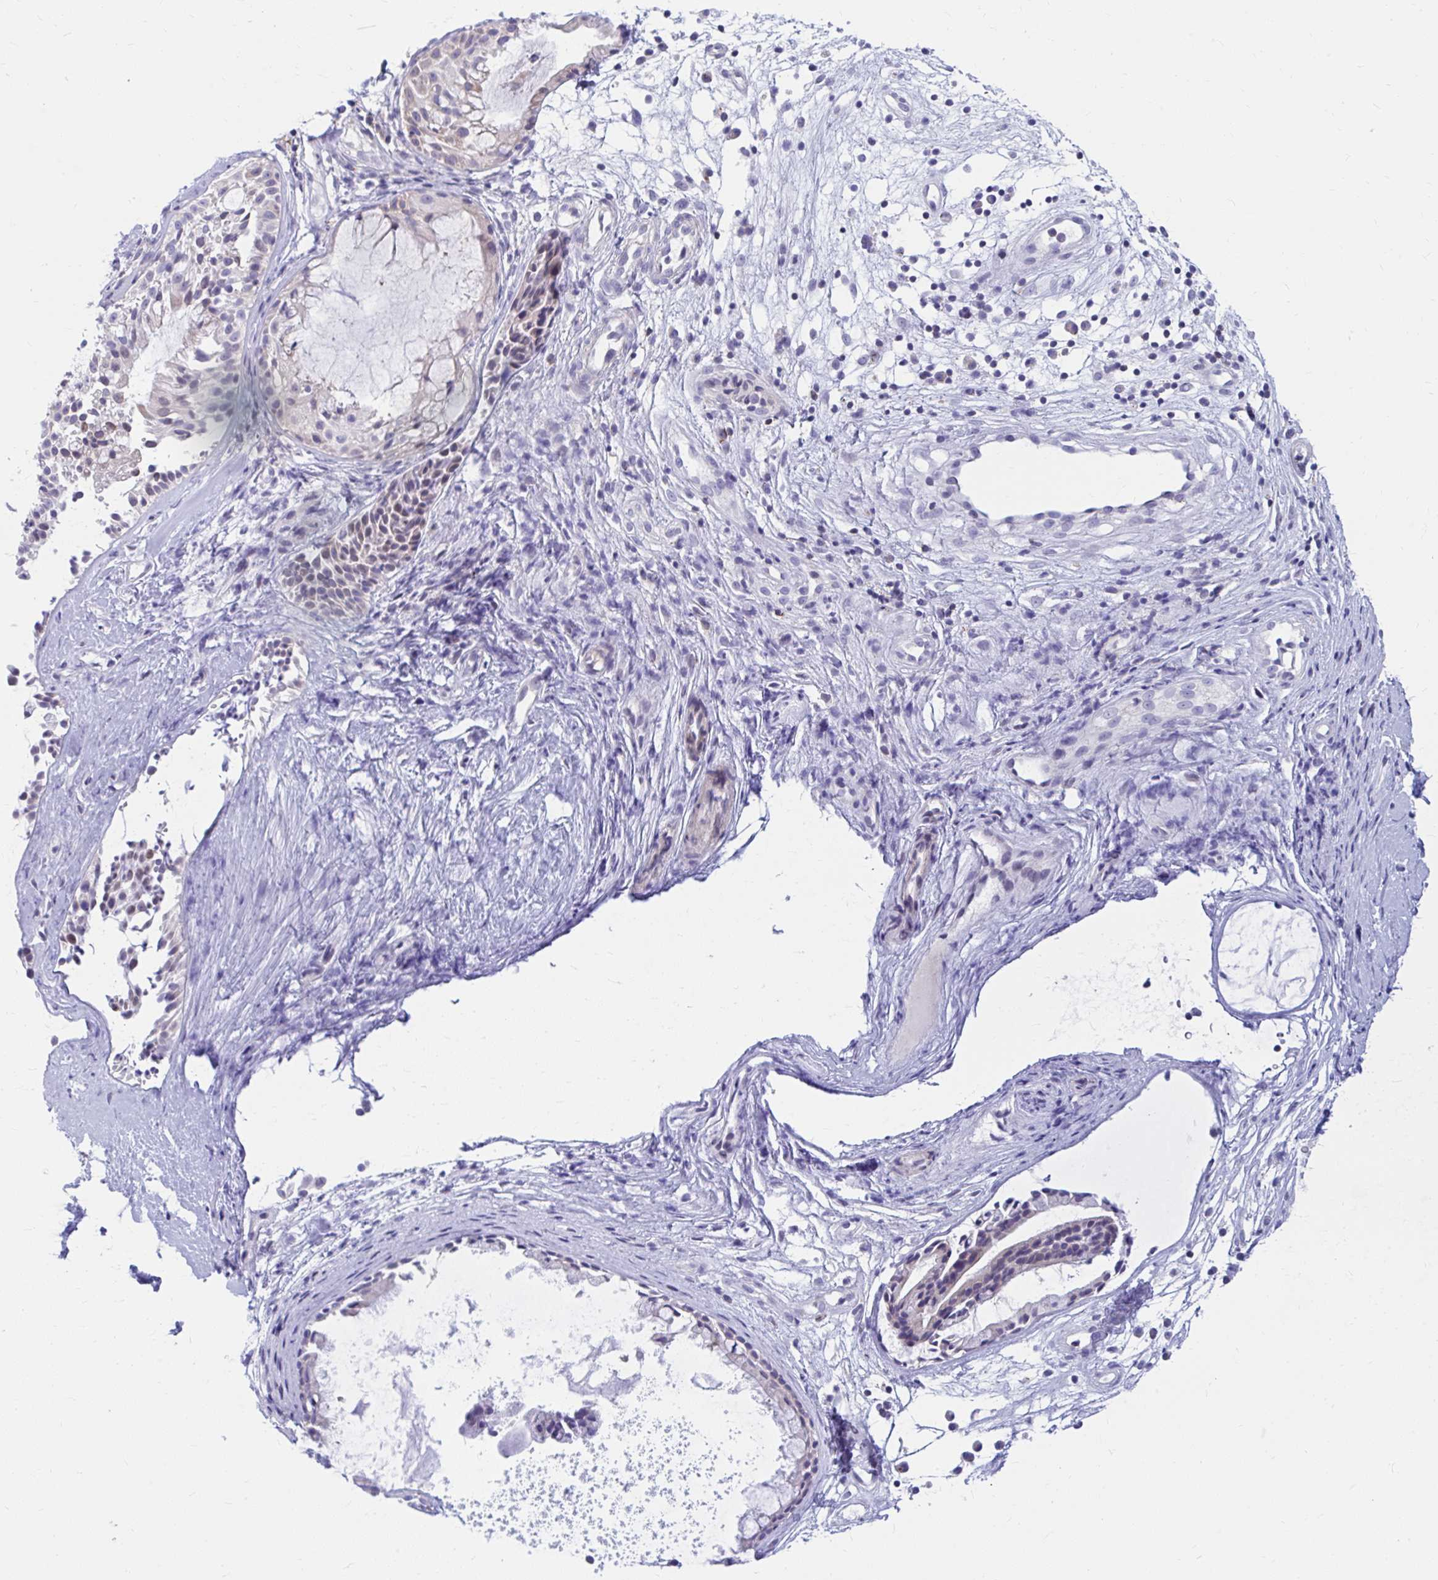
{"staining": {"intensity": "negative", "quantity": "none", "location": "none"}, "tissue": "nasopharynx", "cell_type": "Respiratory epithelial cells", "image_type": "normal", "snomed": [{"axis": "morphology", "description": "Normal tissue, NOS"}, {"axis": "topography", "description": "Nasopharynx"}], "caption": "The histopathology image reveals no significant expression in respiratory epithelial cells of nasopharynx. (DAB (3,3'-diaminobenzidine) immunohistochemistry (IHC), high magnification).", "gene": "RADIL", "patient": {"sex": "male", "age": 56}}